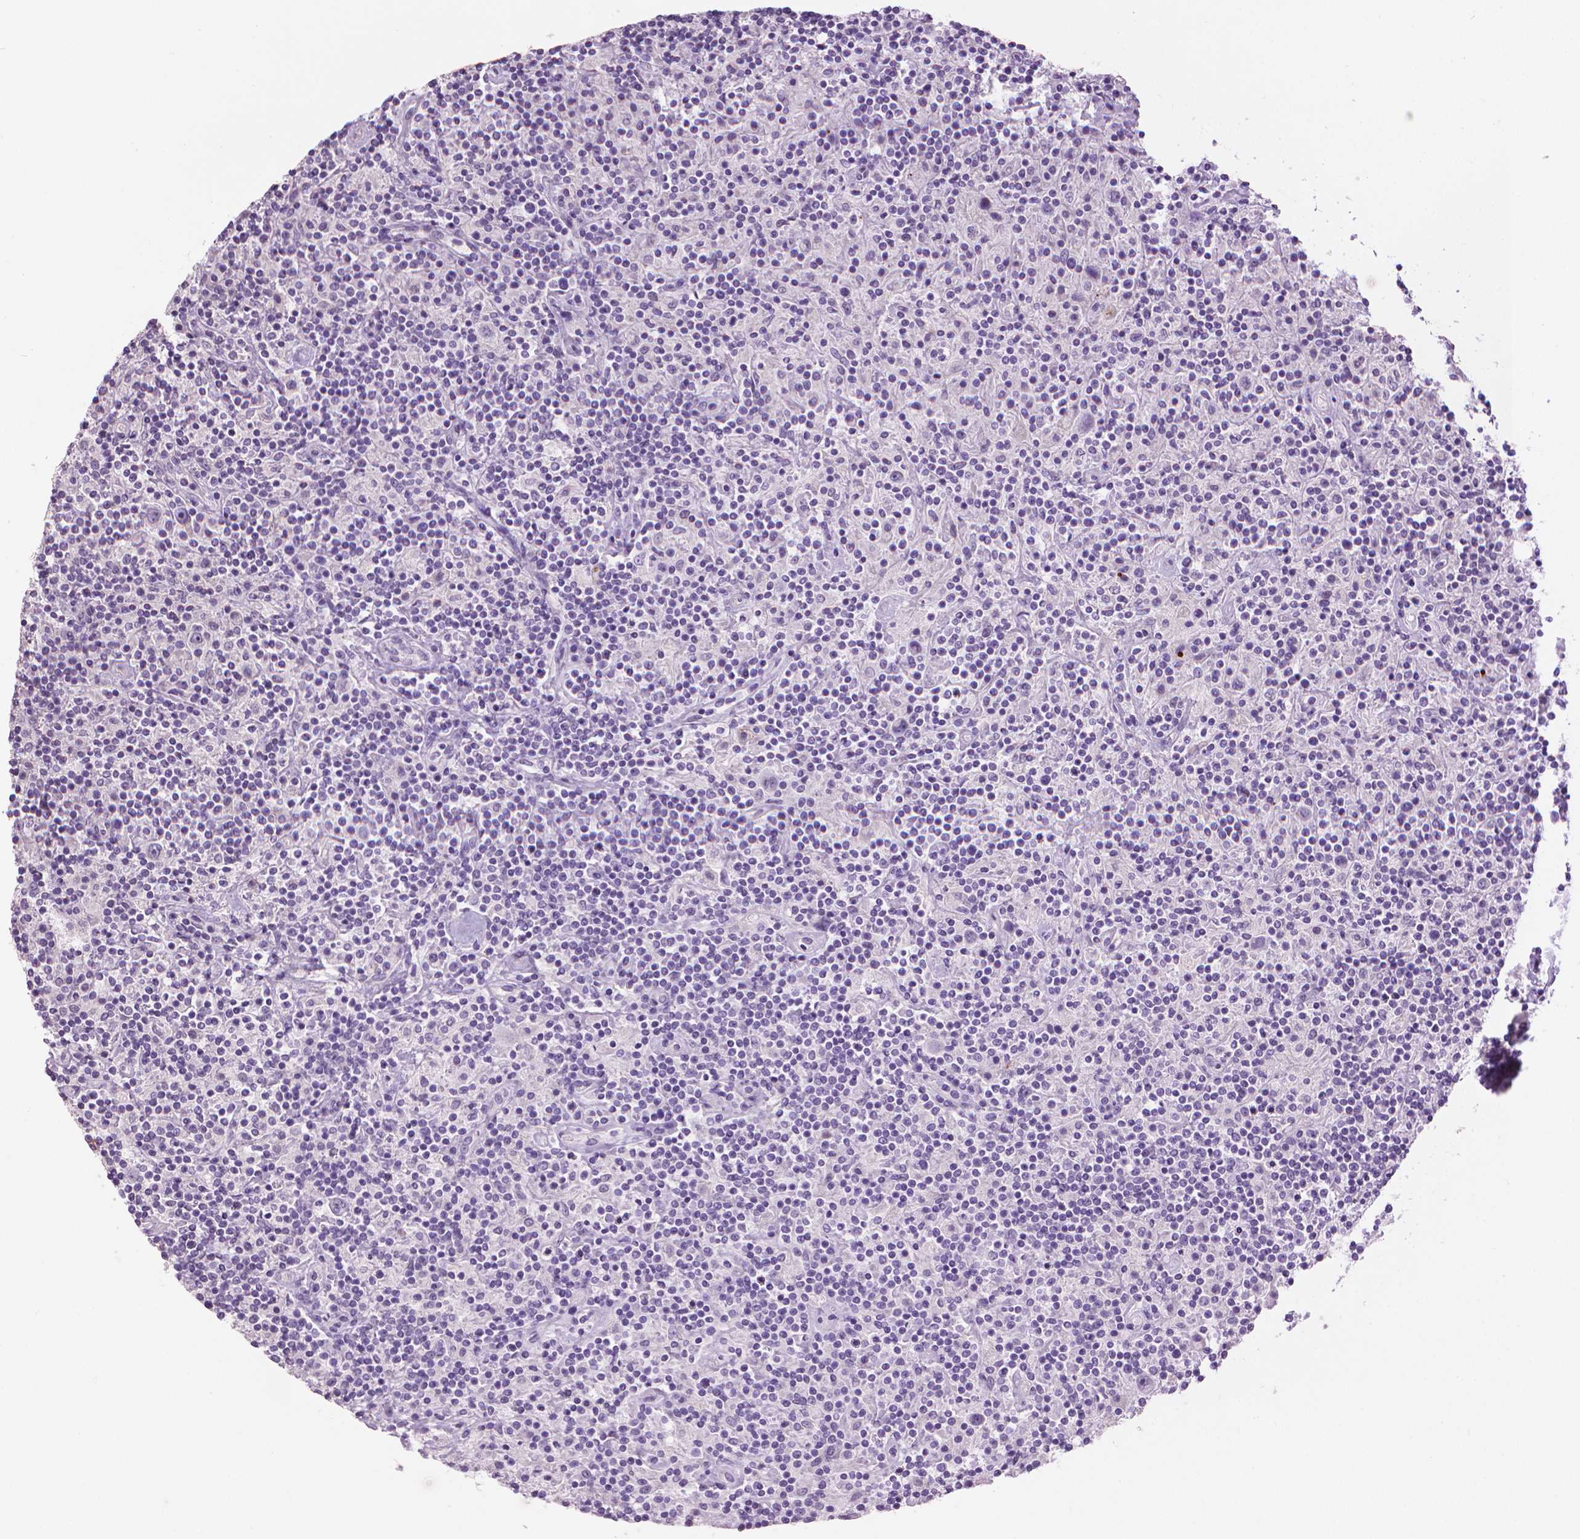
{"staining": {"intensity": "negative", "quantity": "none", "location": "none"}, "tissue": "lymphoma", "cell_type": "Tumor cells", "image_type": "cancer", "snomed": [{"axis": "morphology", "description": "Hodgkin's disease, NOS"}, {"axis": "topography", "description": "Lymph node"}], "caption": "This histopathology image is of lymphoma stained with immunohistochemistry (IHC) to label a protein in brown with the nuclei are counter-stained blue. There is no expression in tumor cells.", "gene": "MLANA", "patient": {"sex": "male", "age": 70}}